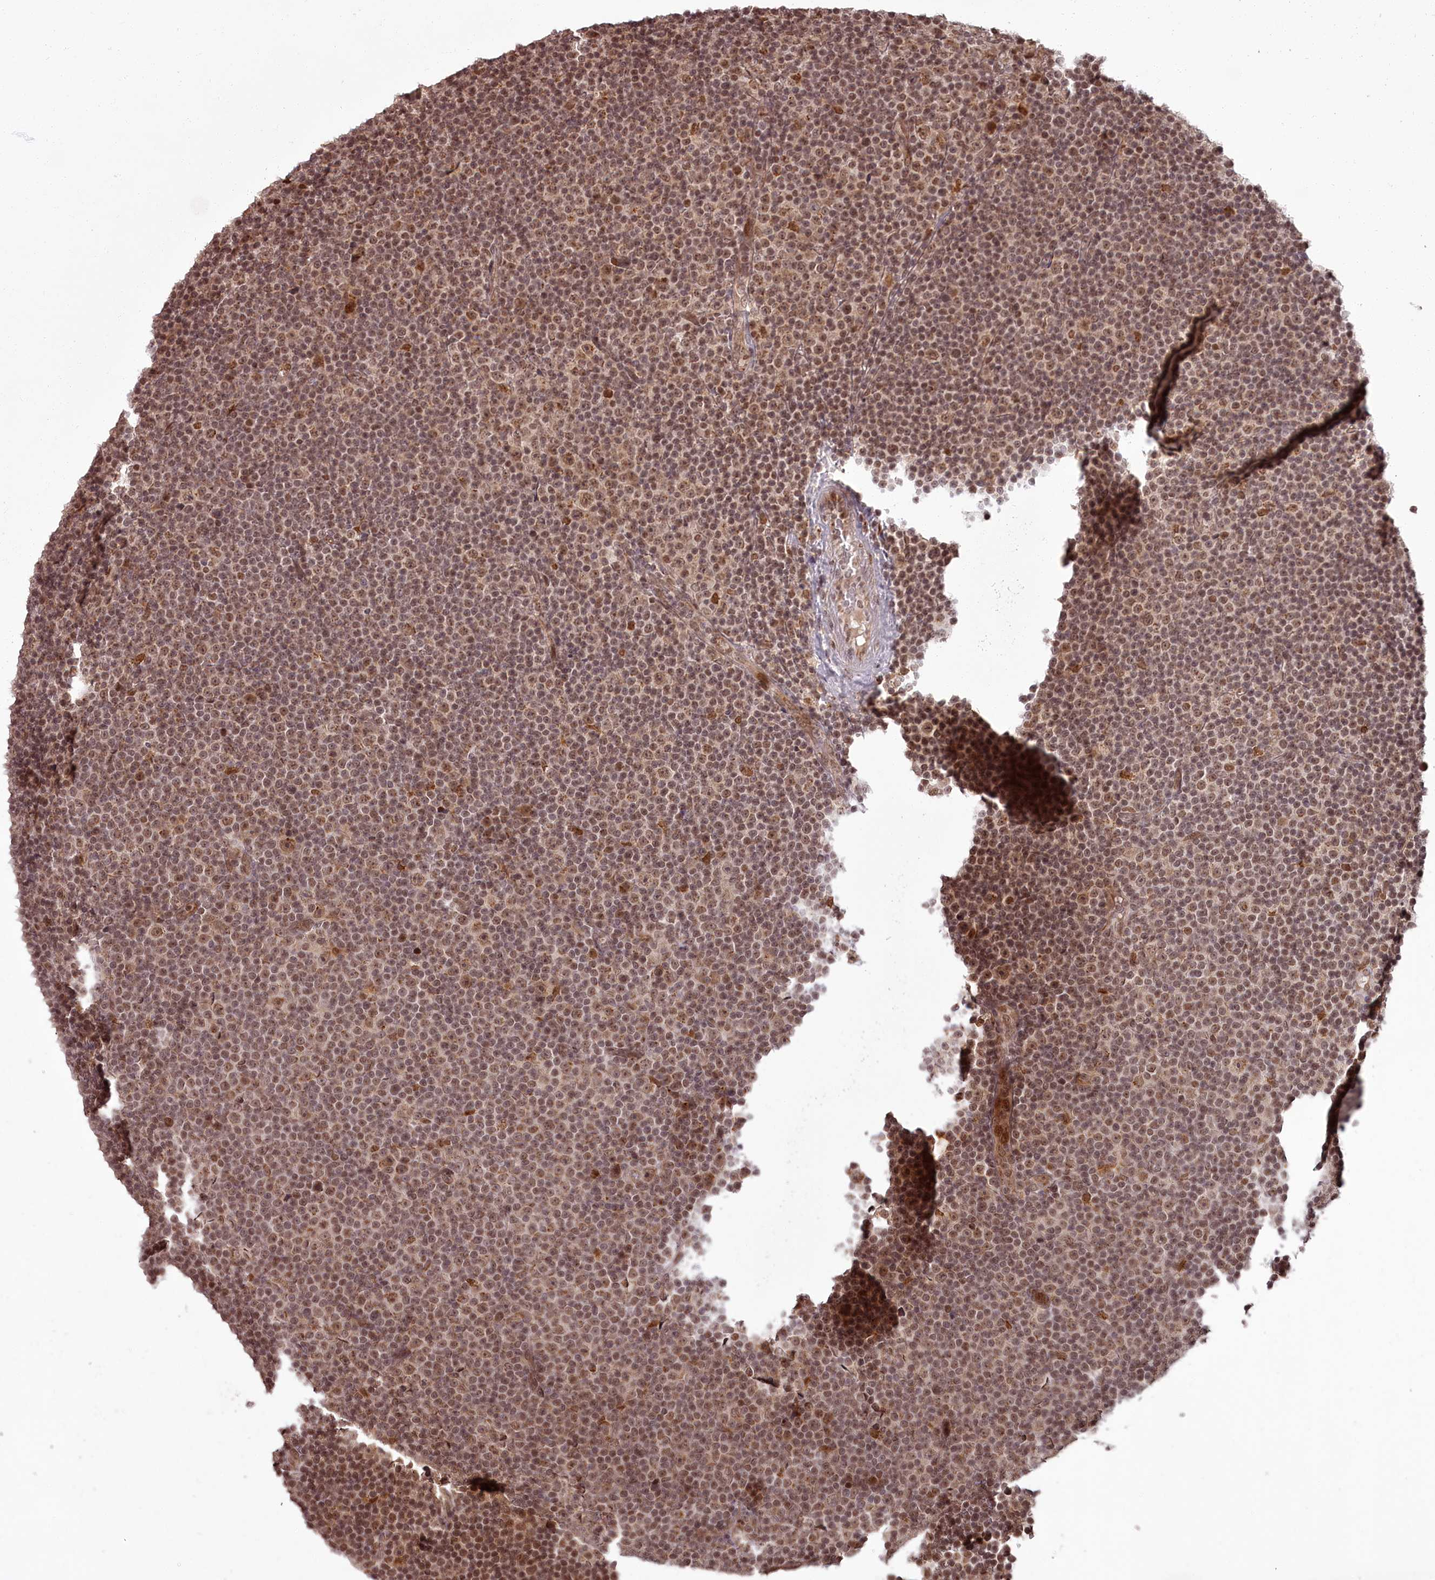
{"staining": {"intensity": "moderate", "quantity": ">75%", "location": "nuclear"}, "tissue": "lymphoma", "cell_type": "Tumor cells", "image_type": "cancer", "snomed": [{"axis": "morphology", "description": "Malignant lymphoma, non-Hodgkin's type, Low grade"}, {"axis": "topography", "description": "Lymph node"}], "caption": "There is medium levels of moderate nuclear positivity in tumor cells of low-grade malignant lymphoma, non-Hodgkin's type, as demonstrated by immunohistochemical staining (brown color).", "gene": "CEP83", "patient": {"sex": "female", "age": 67}}